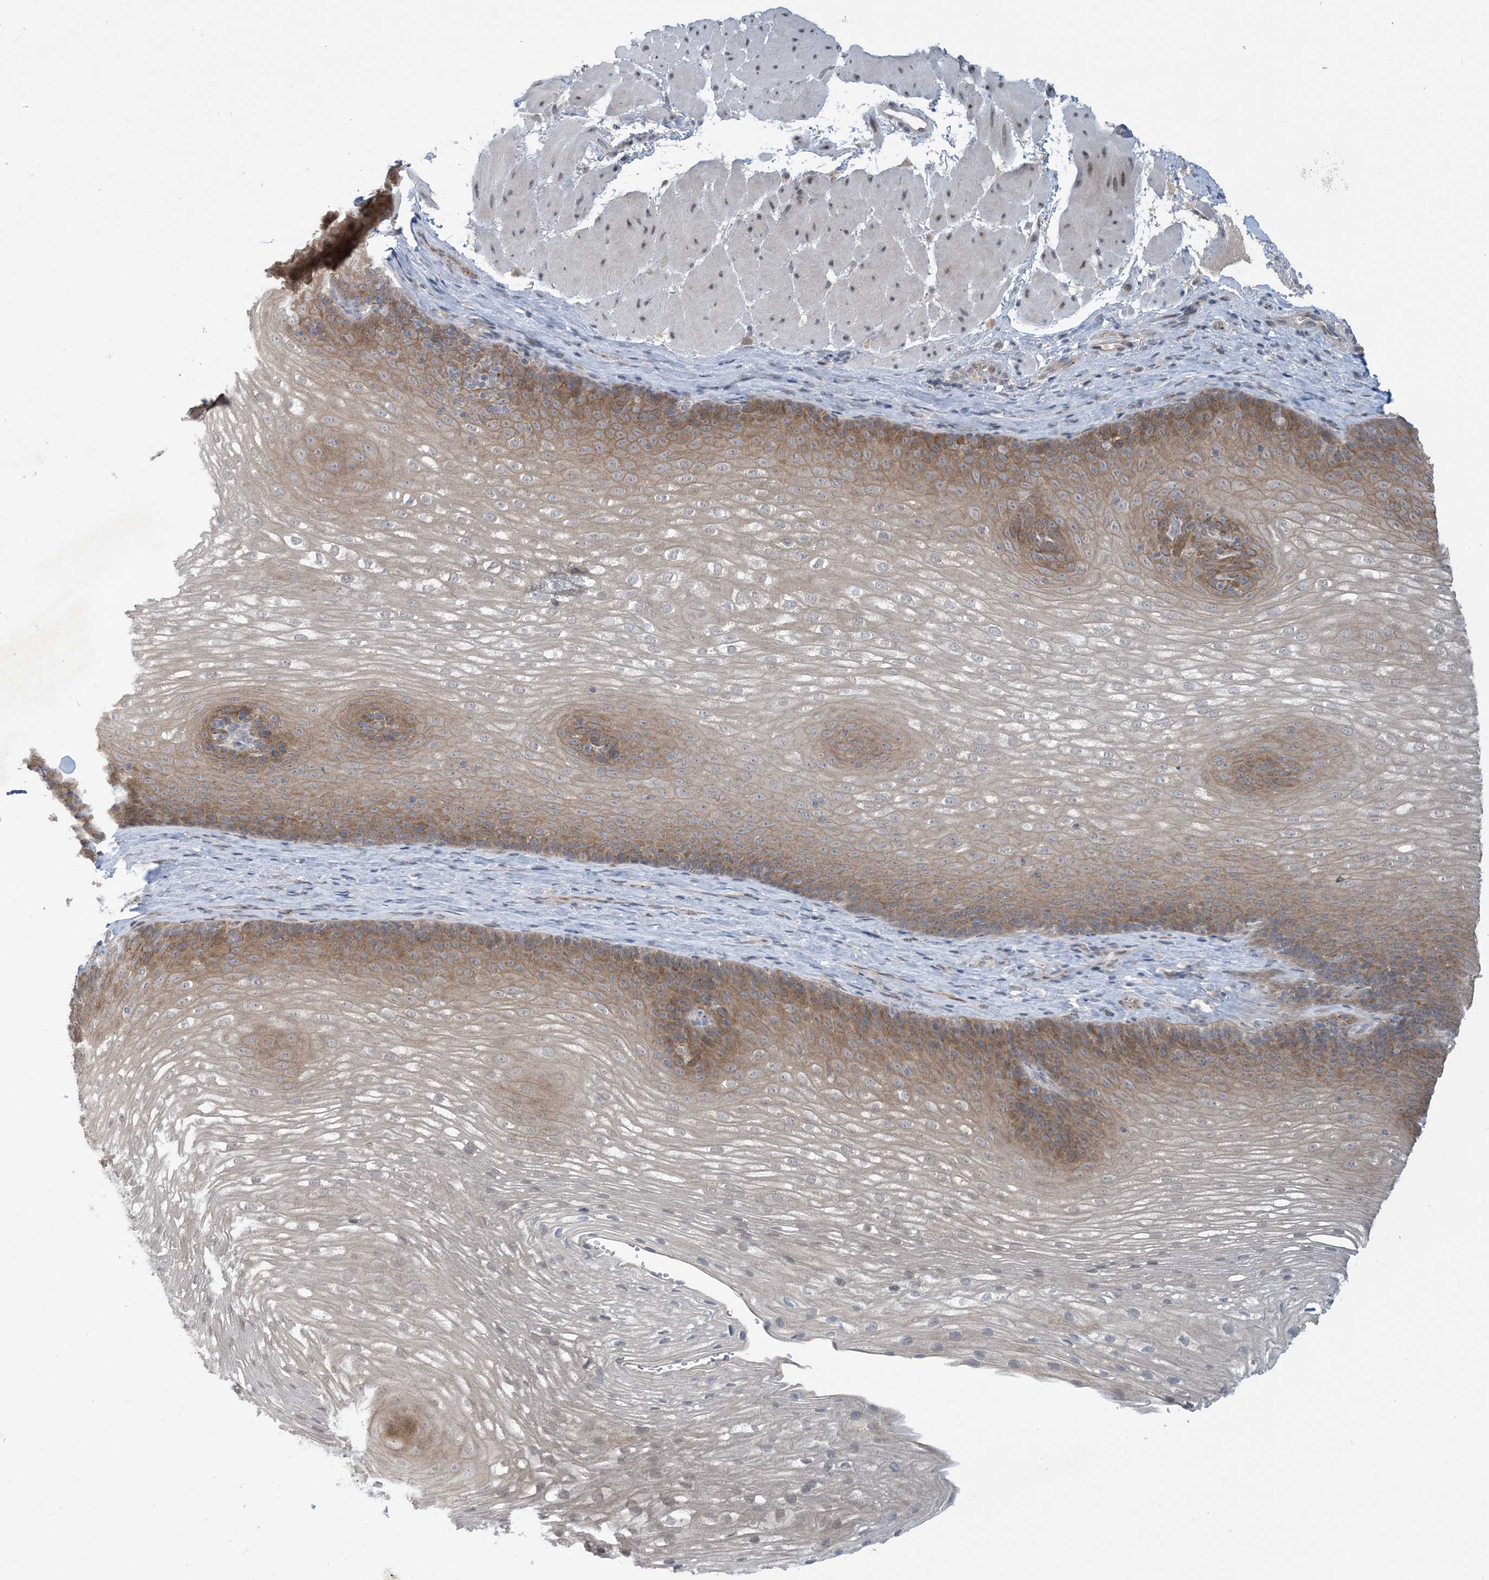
{"staining": {"intensity": "moderate", "quantity": "25%-75%", "location": "cytoplasmic/membranous"}, "tissue": "esophagus", "cell_type": "Squamous epithelial cells", "image_type": "normal", "snomed": [{"axis": "morphology", "description": "Normal tissue, NOS"}, {"axis": "topography", "description": "Esophagus"}], "caption": "Immunohistochemistry photomicrograph of benign esophagus: esophagus stained using IHC demonstrates medium levels of moderate protein expression localized specifically in the cytoplasmic/membranous of squamous epithelial cells, appearing as a cytoplasmic/membranous brown color.", "gene": "TINAG", "patient": {"sex": "female", "age": 66}}